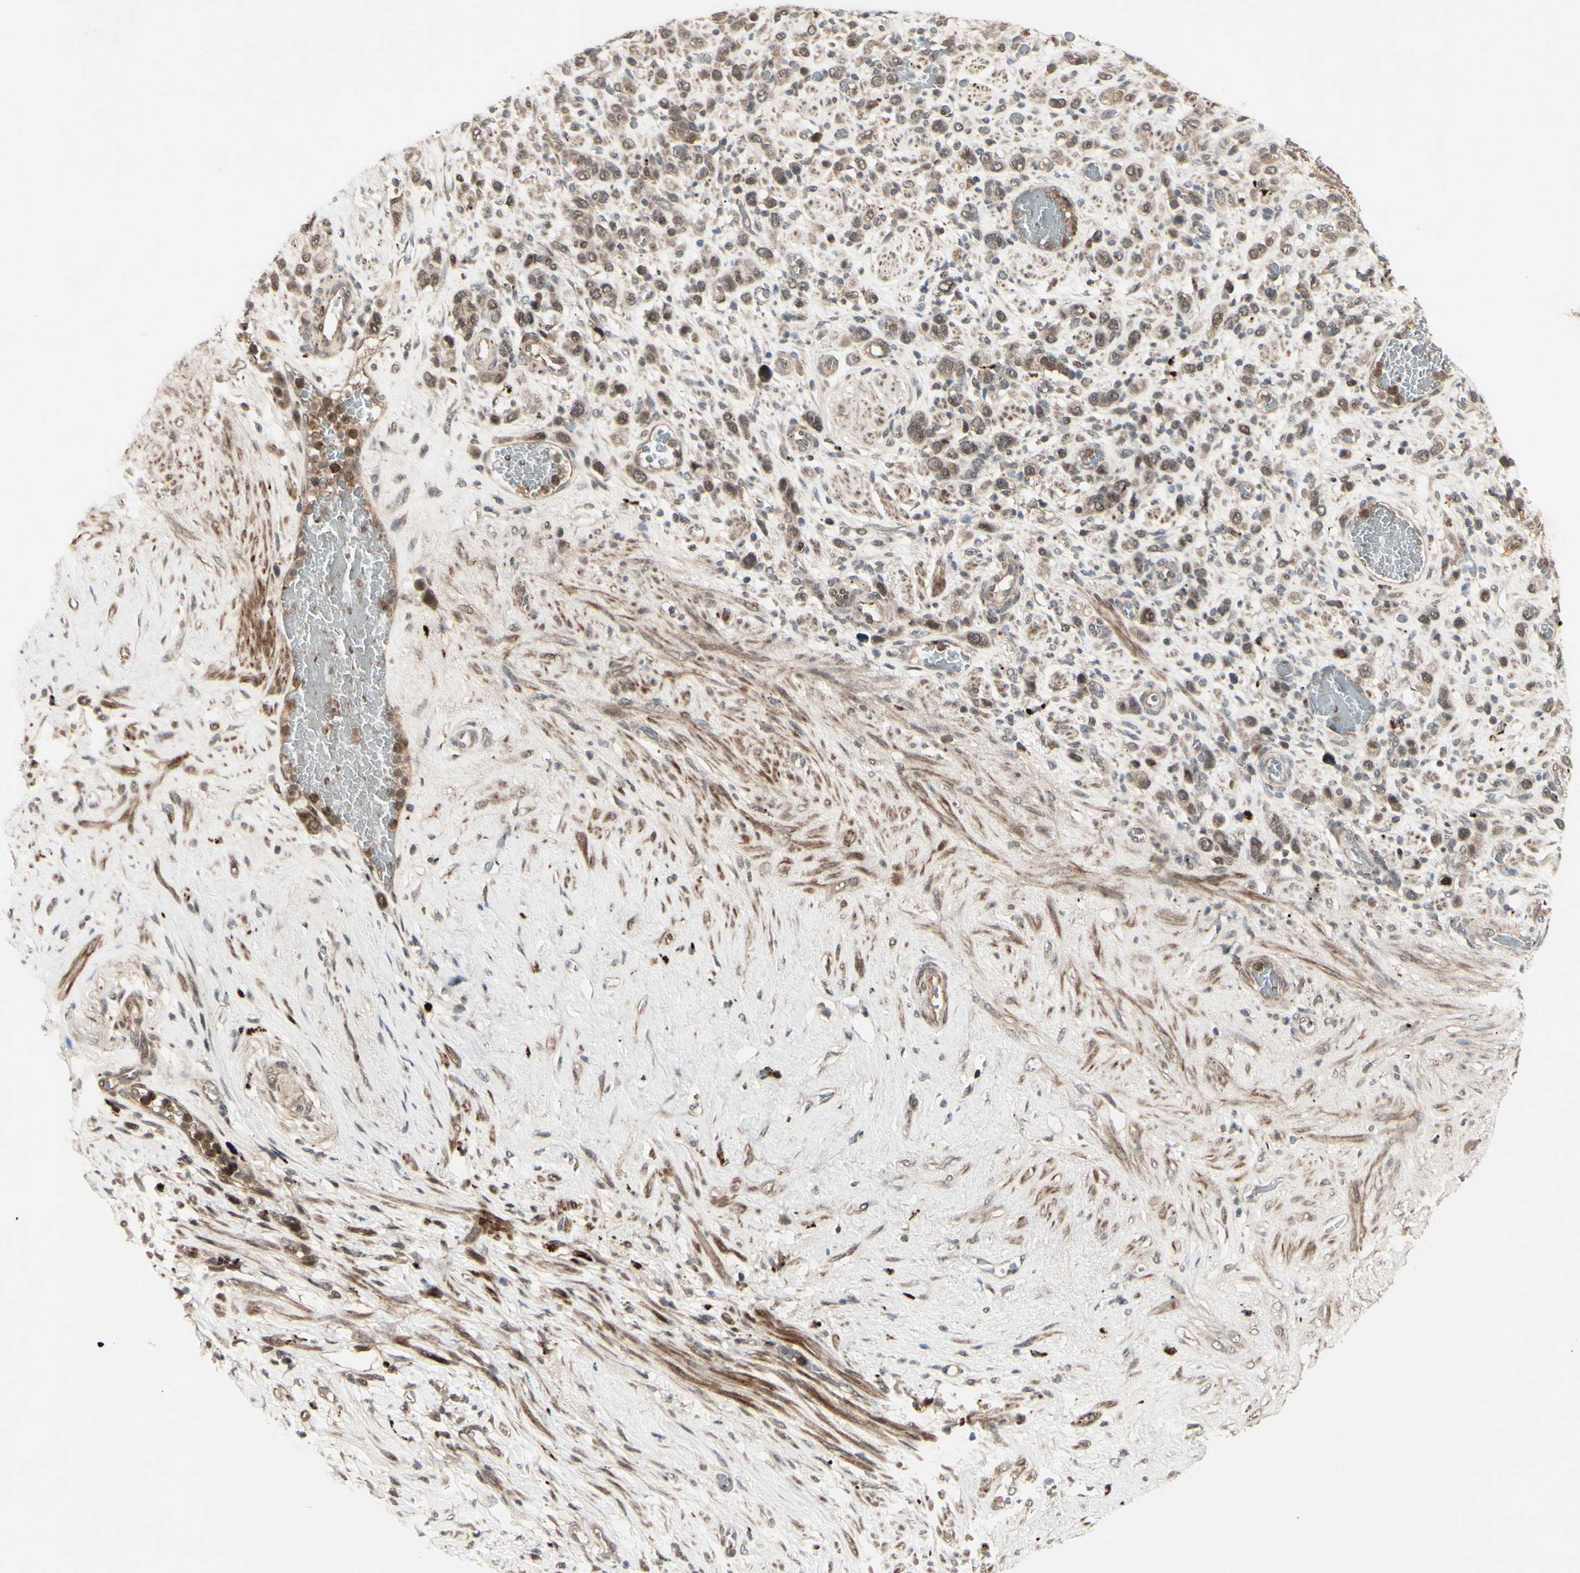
{"staining": {"intensity": "moderate", "quantity": ">75%", "location": "cytoplasmic/membranous"}, "tissue": "stomach cancer", "cell_type": "Tumor cells", "image_type": "cancer", "snomed": [{"axis": "morphology", "description": "Adenocarcinoma, NOS"}, {"axis": "morphology", "description": "Adenocarcinoma, High grade"}, {"axis": "topography", "description": "Stomach, upper"}, {"axis": "topography", "description": "Stomach, lower"}], "caption": "IHC of stomach cancer displays medium levels of moderate cytoplasmic/membranous expression in approximately >75% of tumor cells. (DAB (3,3'-diaminobenzidine) IHC, brown staining for protein, blue staining for nuclei).", "gene": "MLF2", "patient": {"sex": "female", "age": 65}}